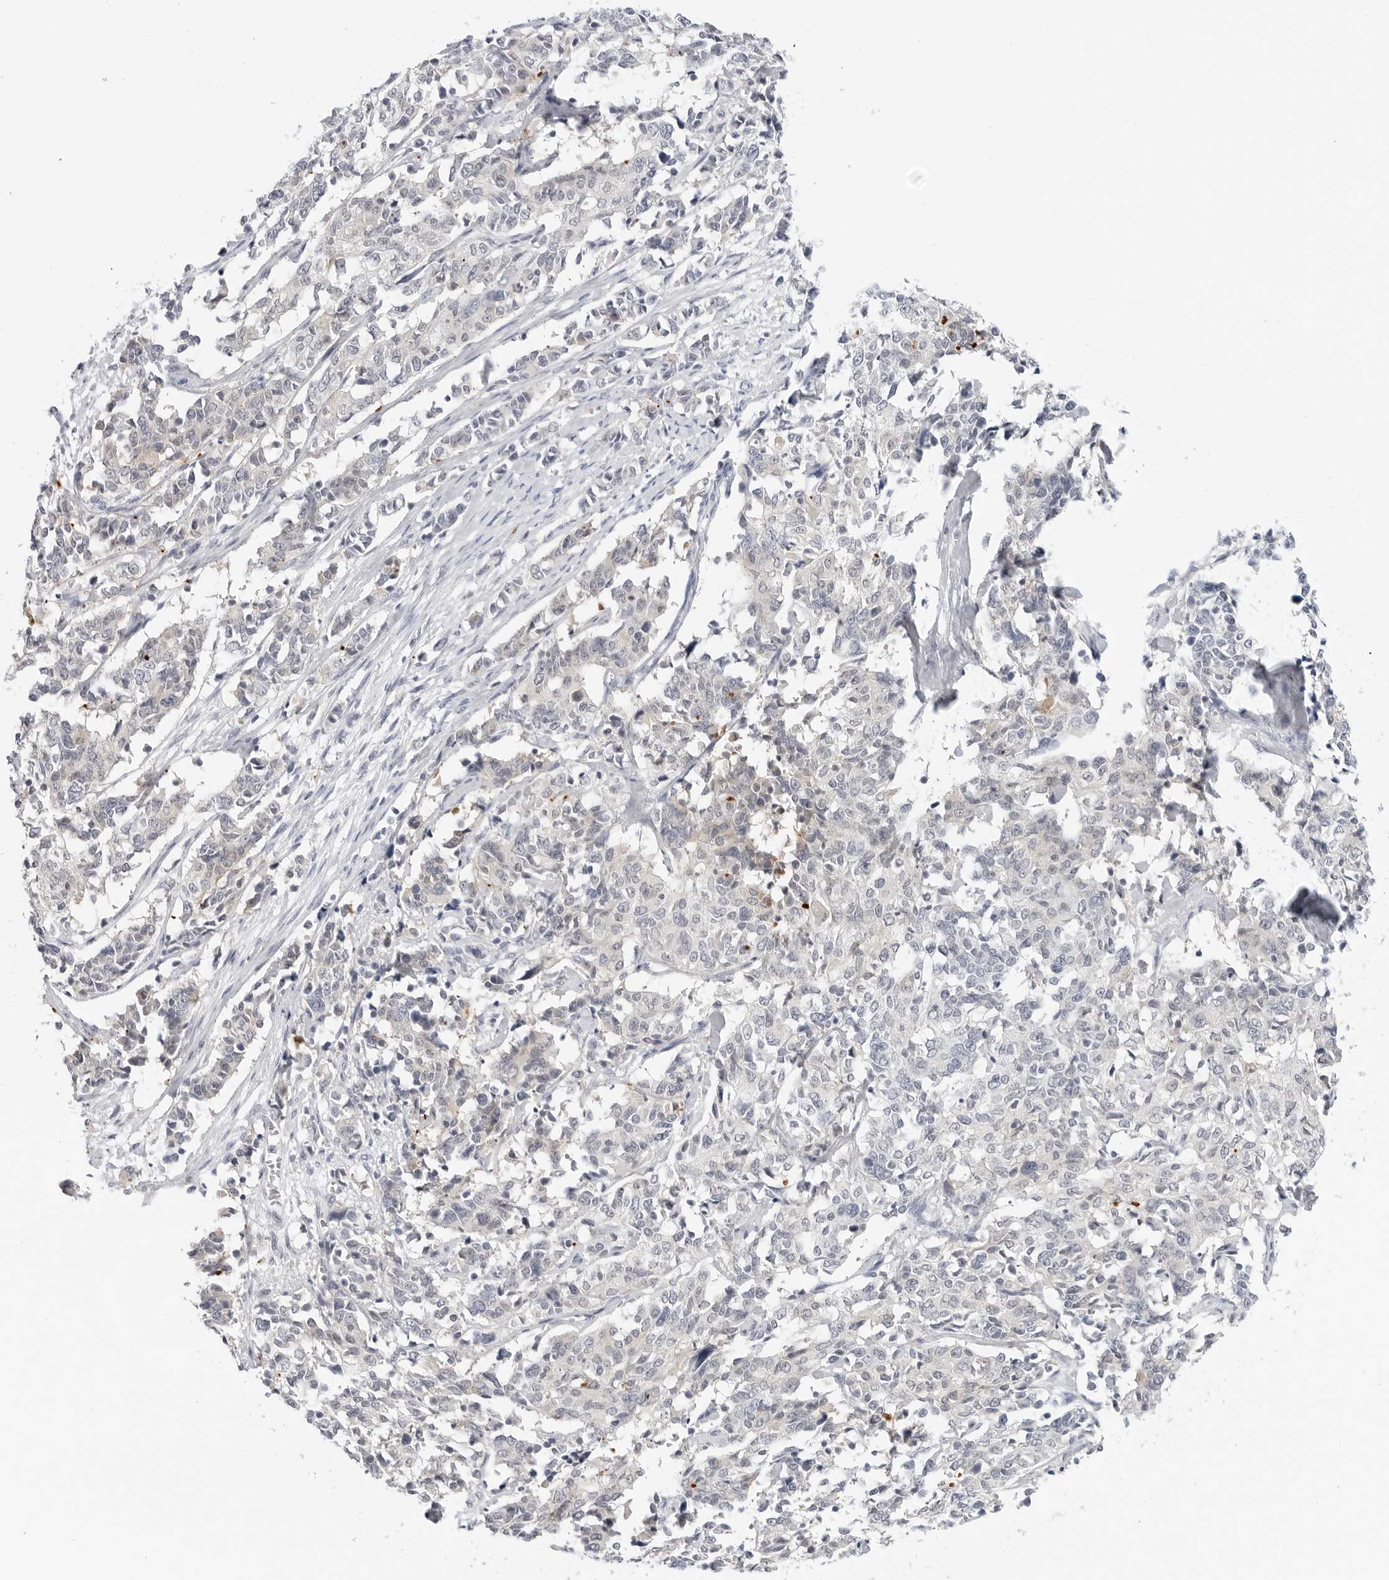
{"staining": {"intensity": "negative", "quantity": "none", "location": "none"}, "tissue": "cervical cancer", "cell_type": "Tumor cells", "image_type": "cancer", "snomed": [{"axis": "morphology", "description": "Normal tissue, NOS"}, {"axis": "morphology", "description": "Squamous cell carcinoma, NOS"}, {"axis": "topography", "description": "Cervix"}], "caption": "DAB (3,3'-diaminobenzidine) immunohistochemical staining of cervical cancer displays no significant expression in tumor cells.", "gene": "MAP2K5", "patient": {"sex": "female", "age": 35}}